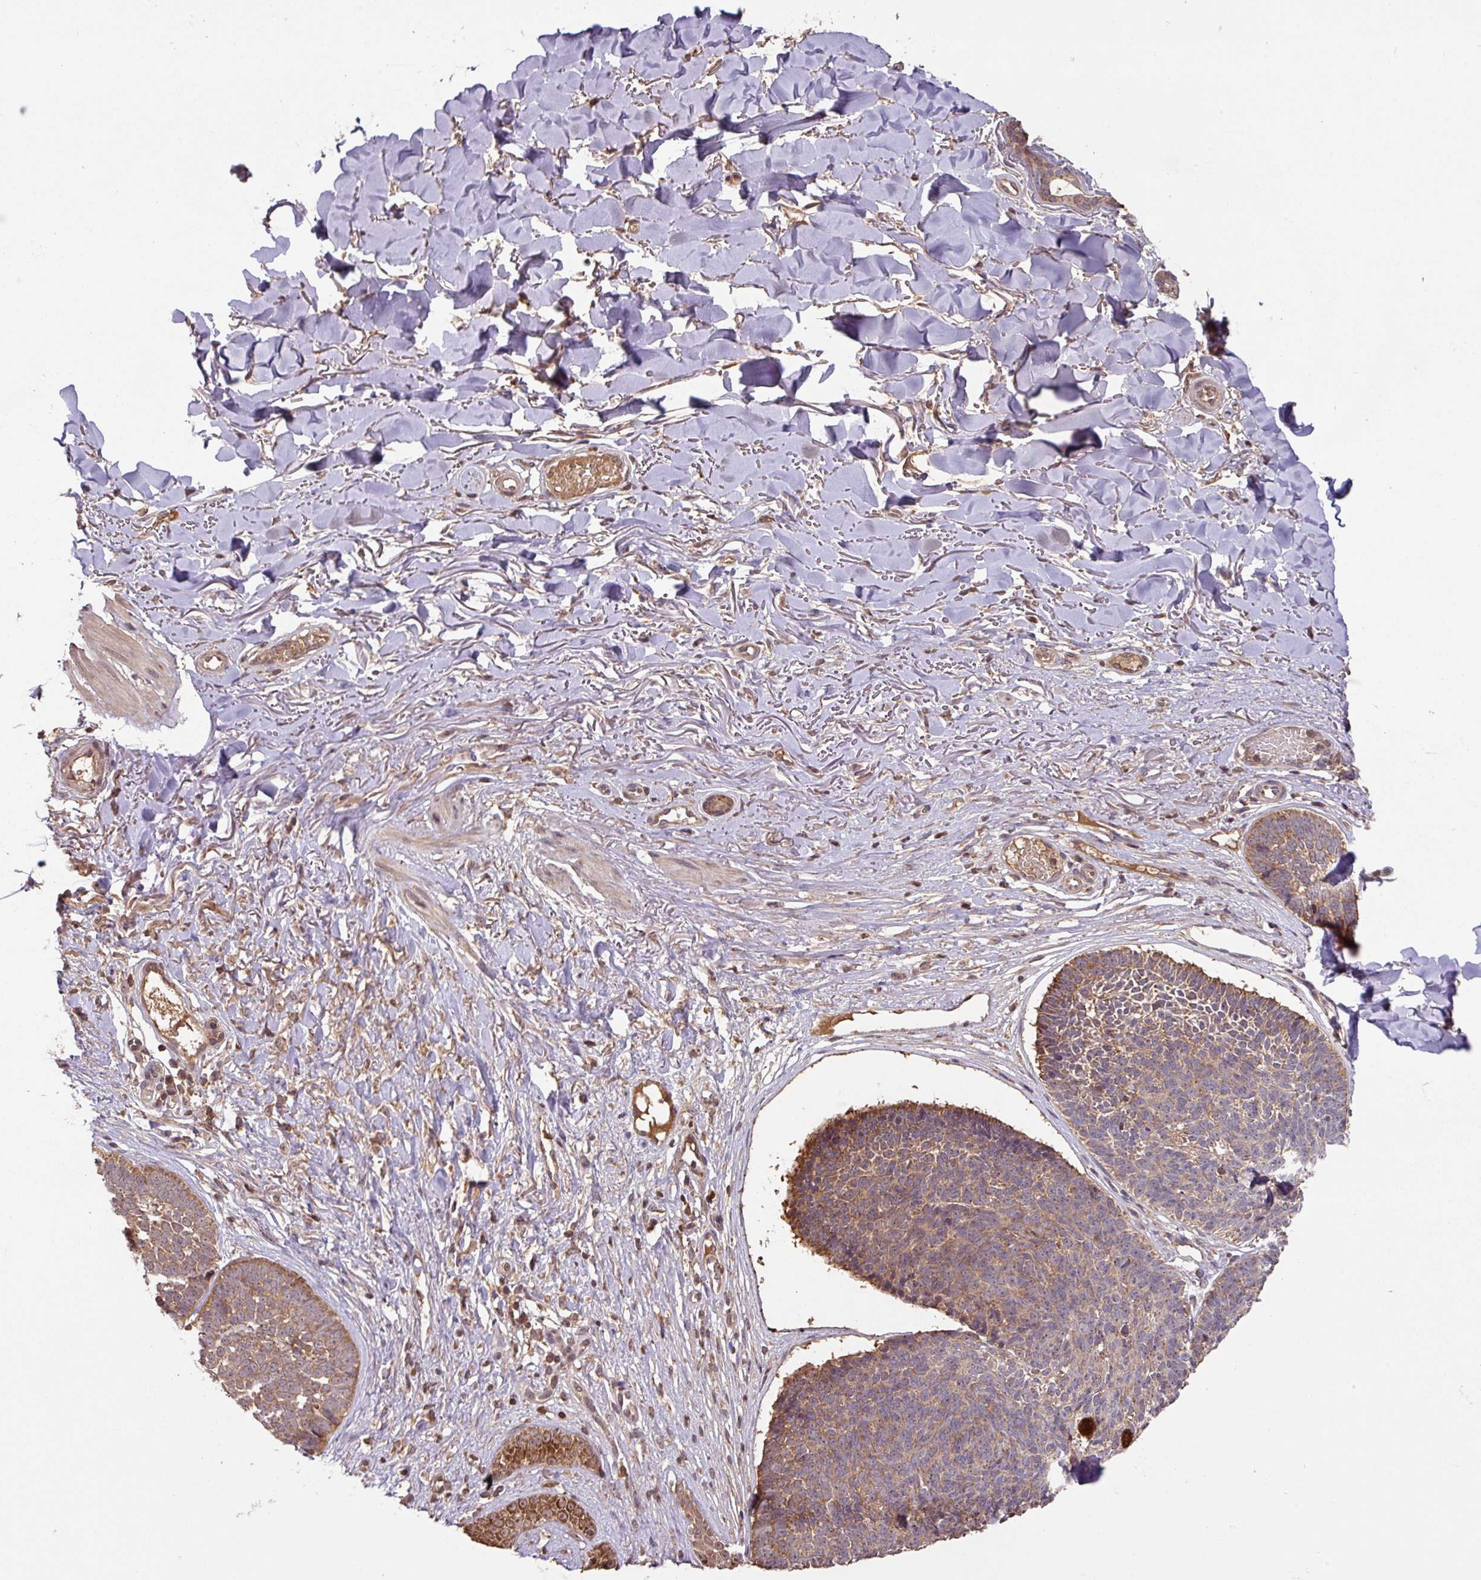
{"staining": {"intensity": "moderate", "quantity": ">75%", "location": "cytoplasmic/membranous"}, "tissue": "skin cancer", "cell_type": "Tumor cells", "image_type": "cancer", "snomed": [{"axis": "morphology", "description": "Basal cell carcinoma"}, {"axis": "topography", "description": "Skin"}, {"axis": "topography", "description": "Skin of neck"}, {"axis": "topography", "description": "Skin of shoulder"}, {"axis": "topography", "description": "Skin of back"}], "caption": "Moderate cytoplasmic/membranous protein positivity is present in approximately >75% of tumor cells in skin cancer.", "gene": "MRRF", "patient": {"sex": "male", "age": 80}}